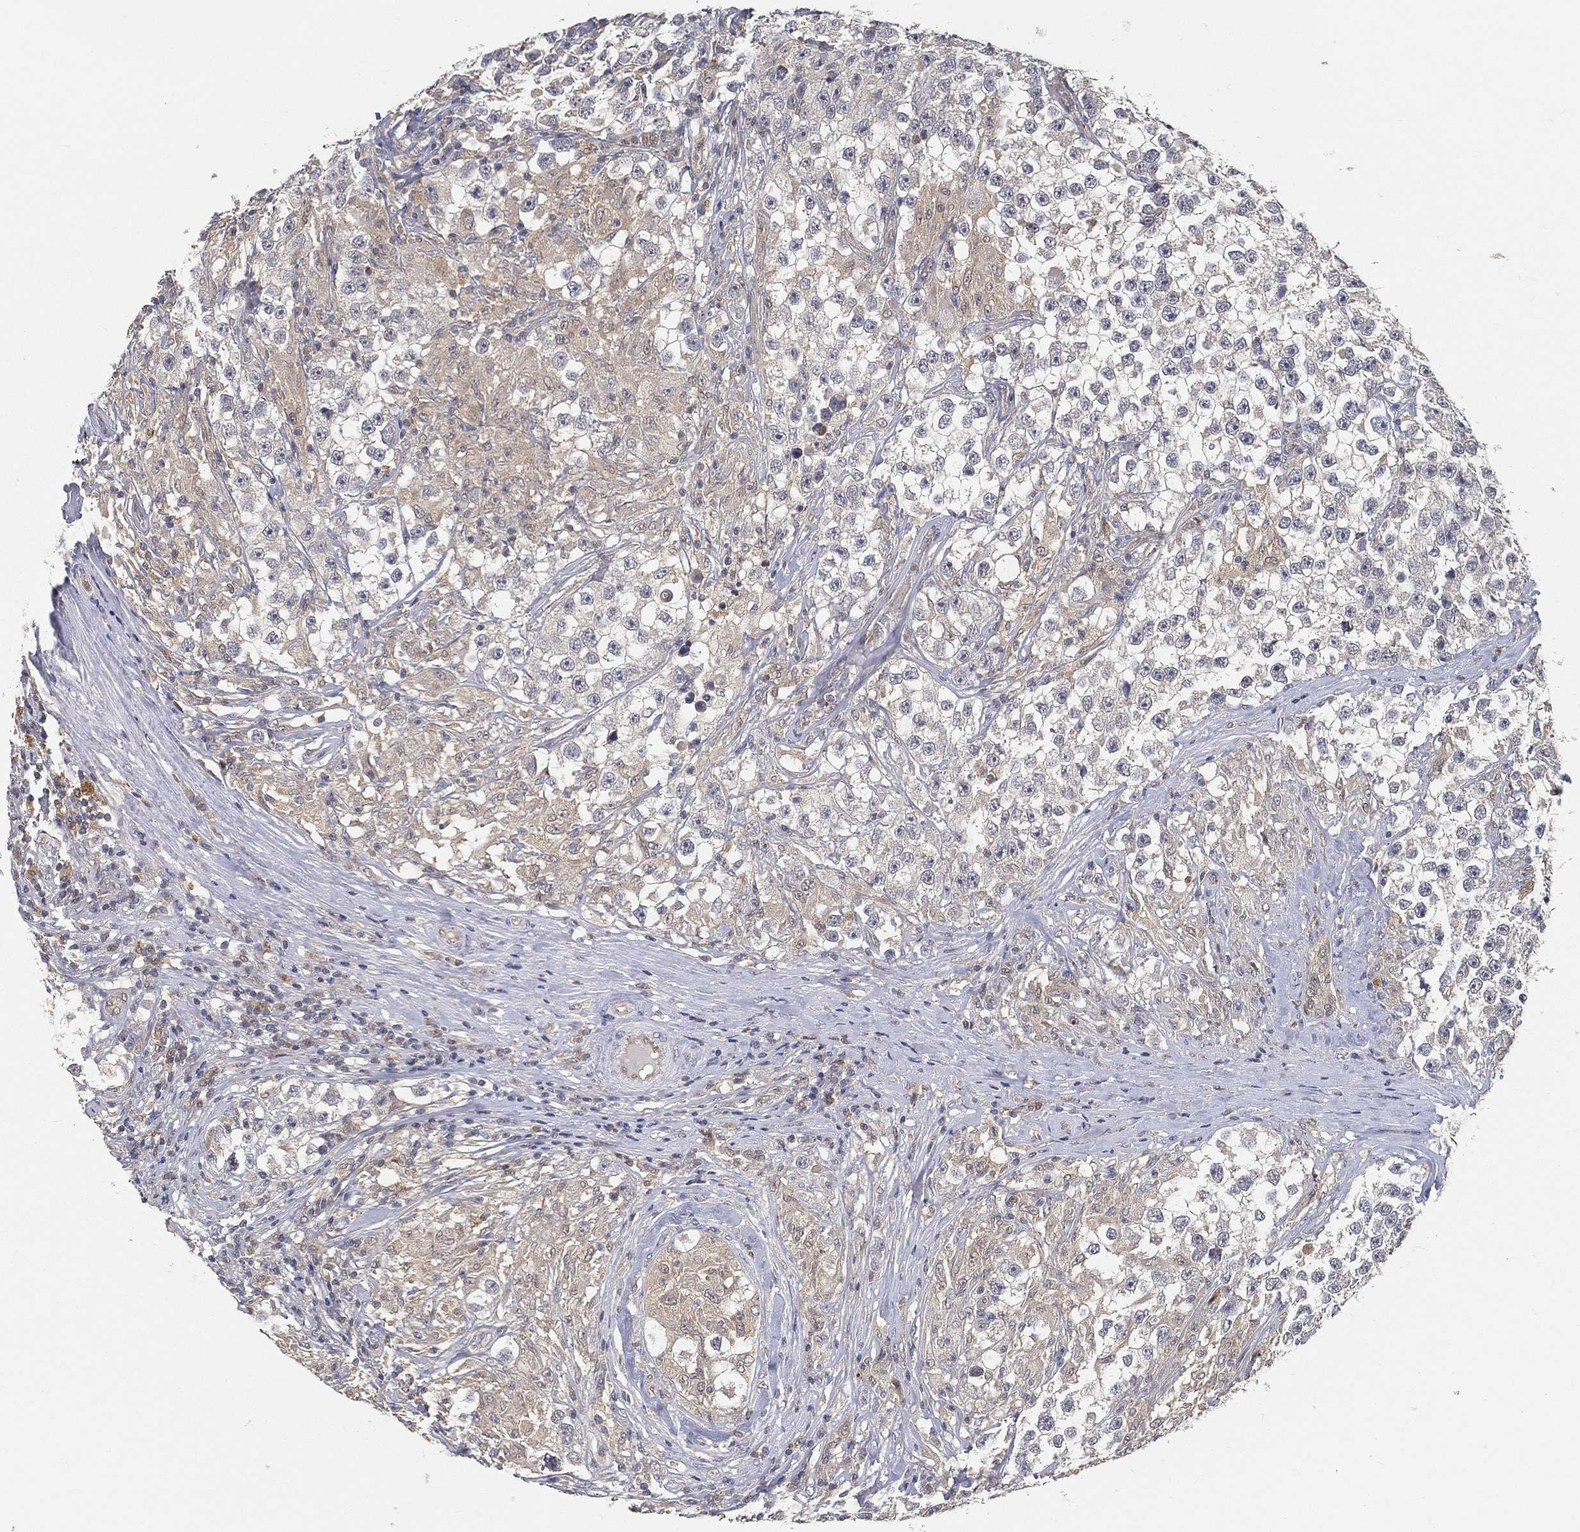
{"staining": {"intensity": "weak", "quantity": "<25%", "location": "cytoplasmic/membranous"}, "tissue": "testis cancer", "cell_type": "Tumor cells", "image_type": "cancer", "snomed": [{"axis": "morphology", "description": "Seminoma, NOS"}, {"axis": "topography", "description": "Testis"}], "caption": "A high-resolution photomicrograph shows IHC staining of testis cancer, which reveals no significant expression in tumor cells.", "gene": "MAPK1", "patient": {"sex": "male", "age": 46}}